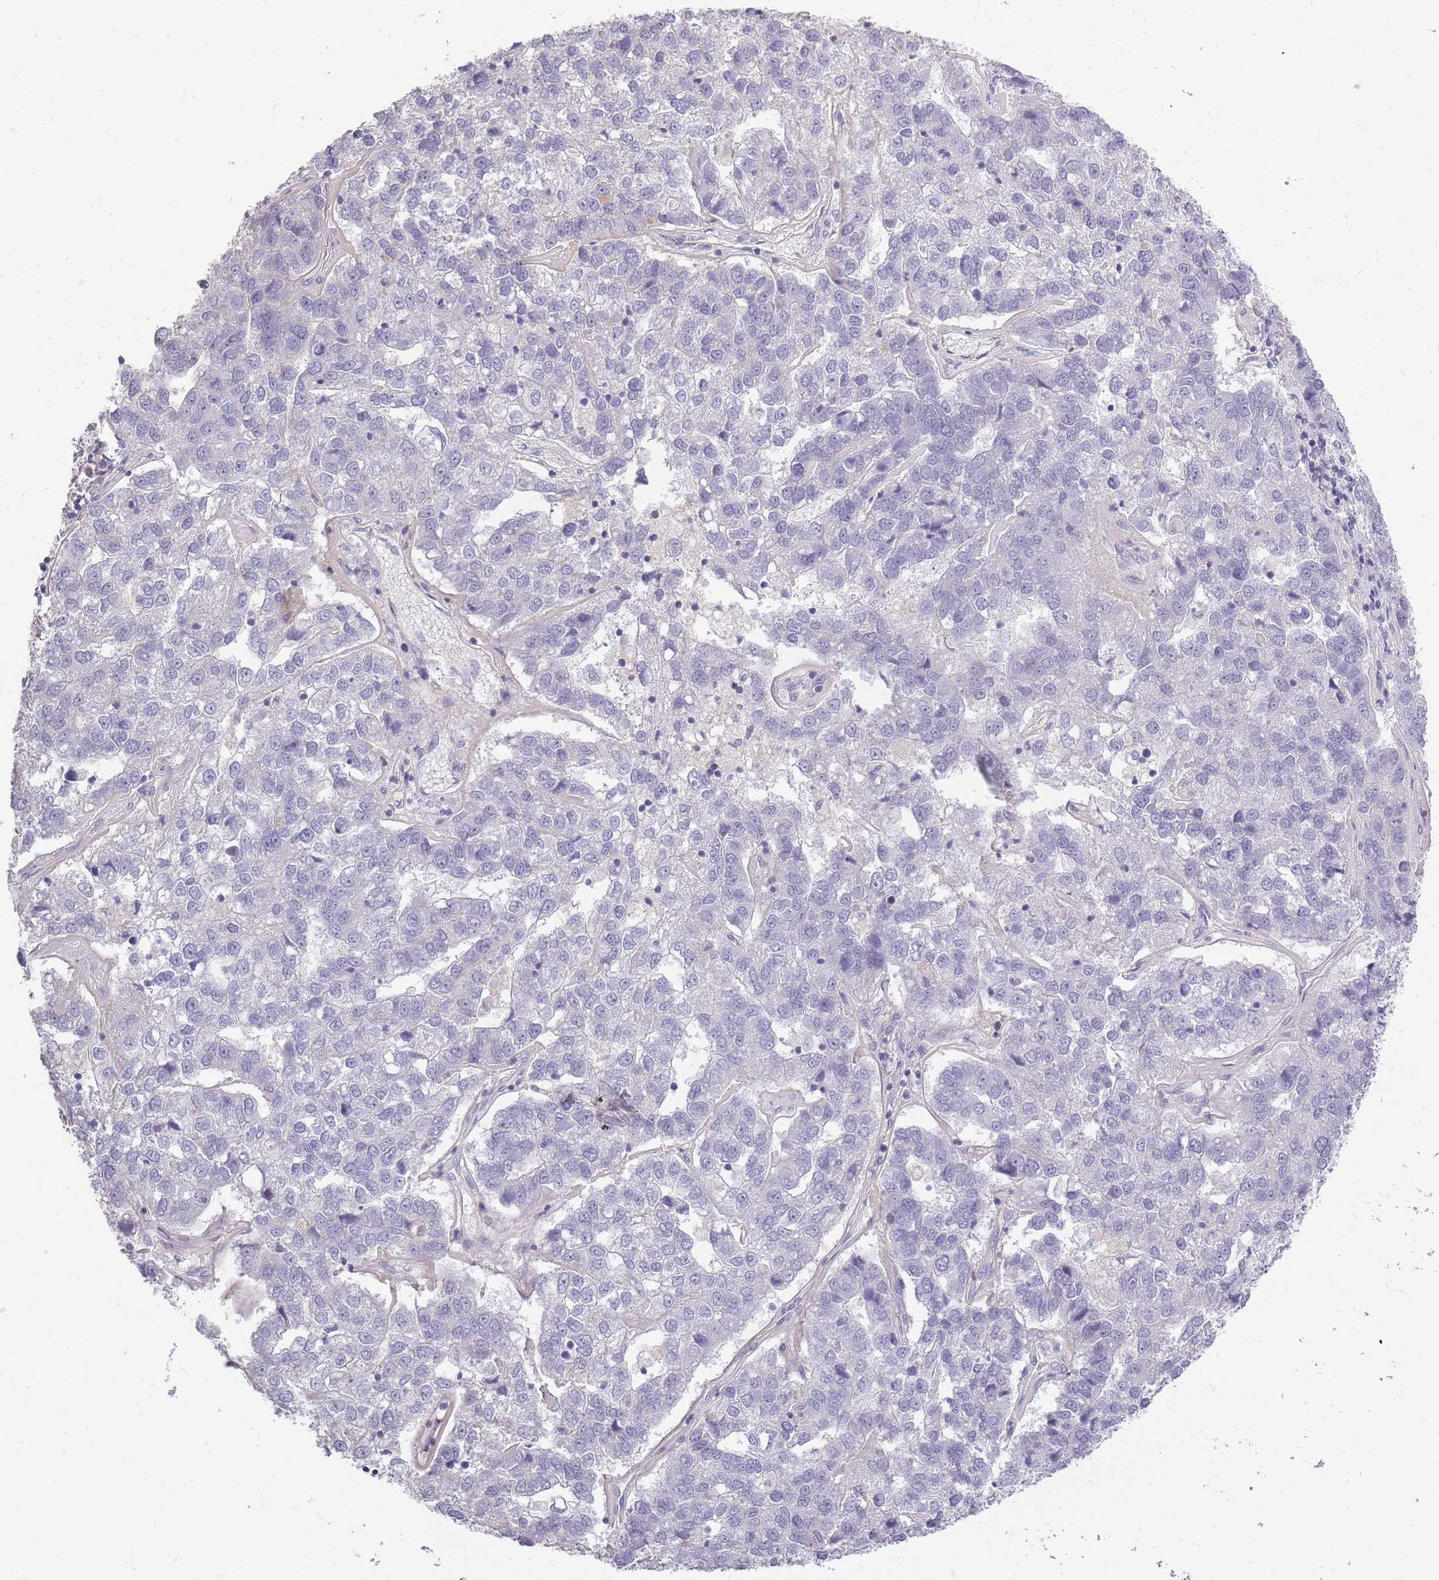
{"staining": {"intensity": "negative", "quantity": "none", "location": "none"}, "tissue": "pancreatic cancer", "cell_type": "Tumor cells", "image_type": "cancer", "snomed": [{"axis": "morphology", "description": "Adenocarcinoma, NOS"}, {"axis": "topography", "description": "Pancreas"}], "caption": "IHC micrograph of human pancreatic adenocarcinoma stained for a protein (brown), which demonstrates no expression in tumor cells.", "gene": "SYNGR3", "patient": {"sex": "female", "age": 61}}